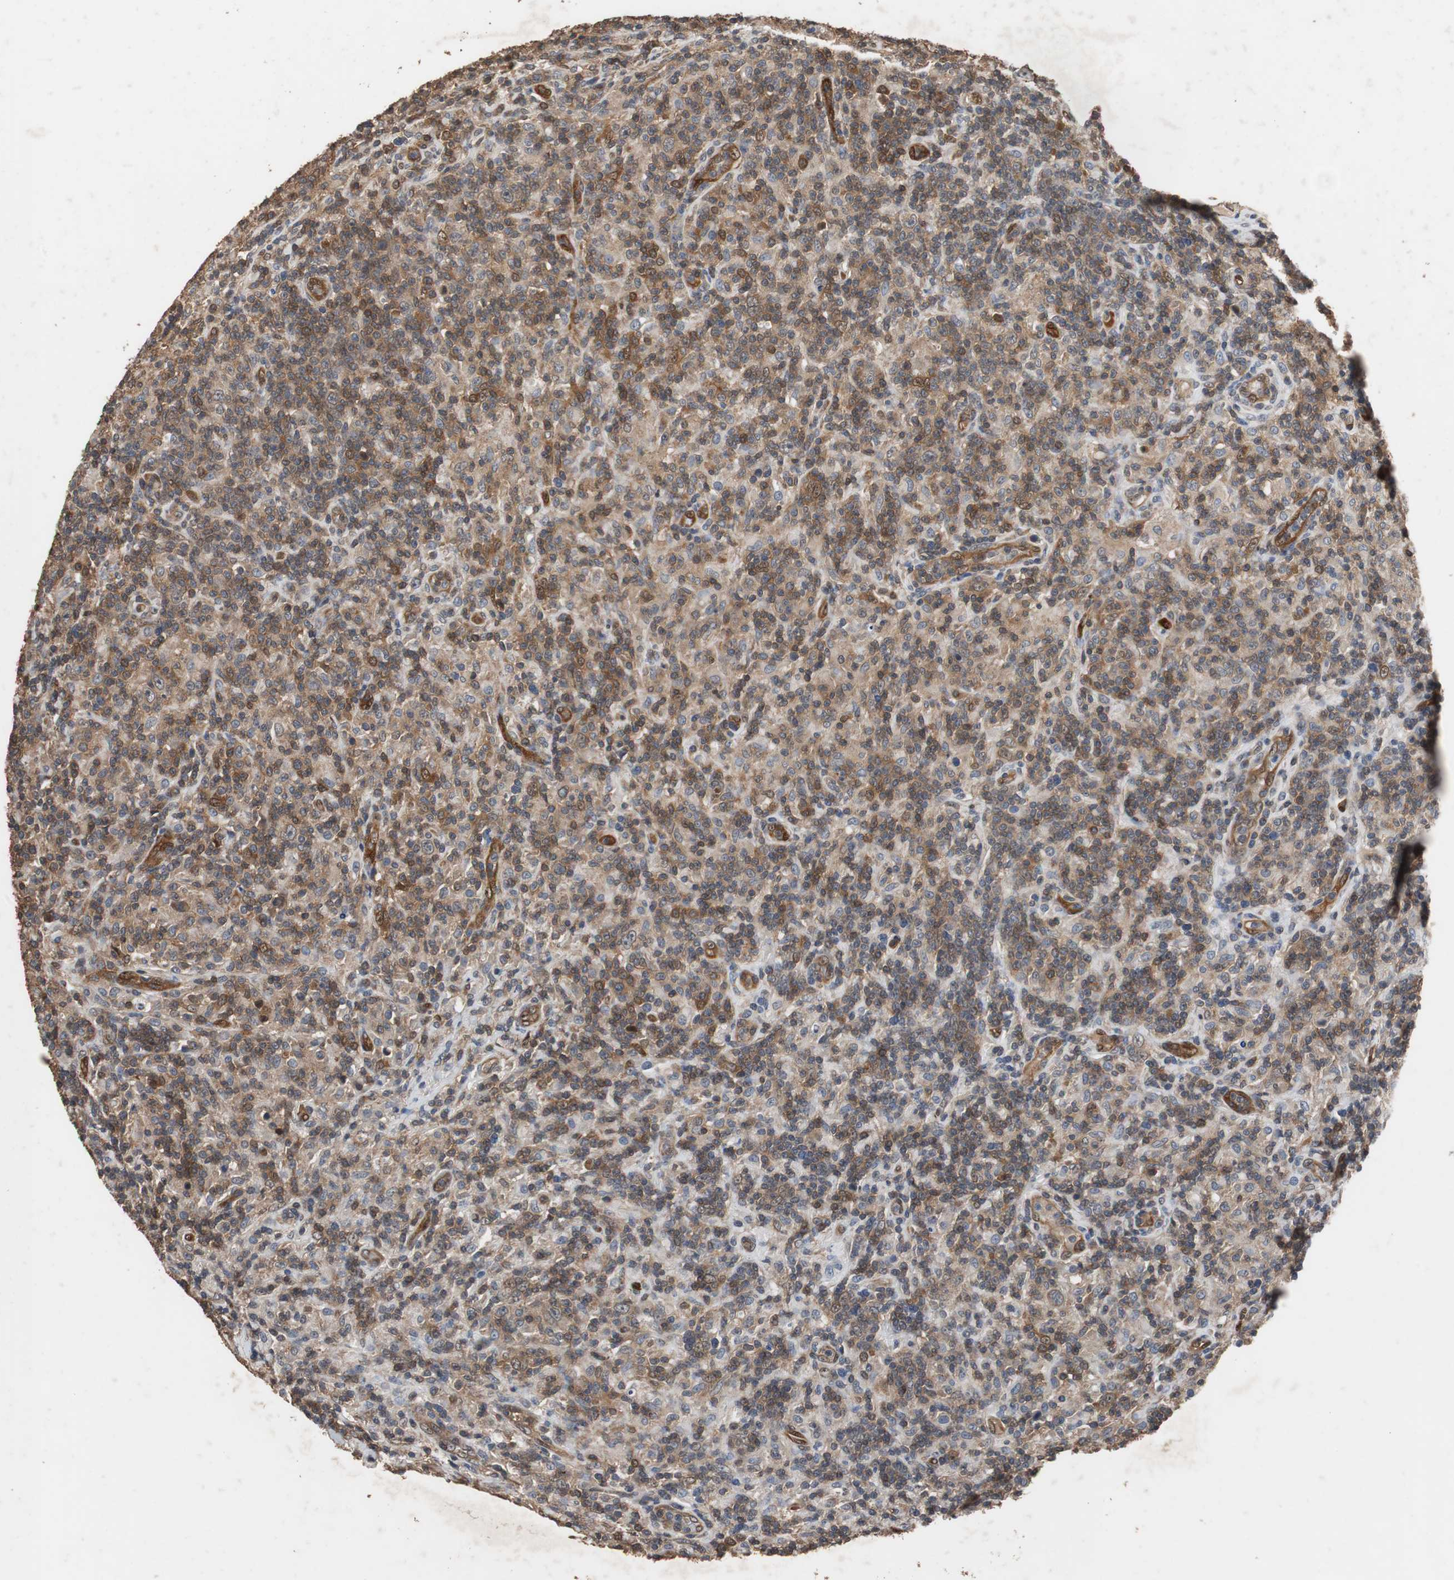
{"staining": {"intensity": "moderate", "quantity": ">75%", "location": "cytoplasmic/membranous,nuclear"}, "tissue": "lymphoma", "cell_type": "Tumor cells", "image_type": "cancer", "snomed": [{"axis": "morphology", "description": "Hodgkin's disease, NOS"}, {"axis": "topography", "description": "Lymph node"}], "caption": "A micrograph of human lymphoma stained for a protein reveals moderate cytoplasmic/membranous and nuclear brown staining in tumor cells.", "gene": "NDRG1", "patient": {"sex": "male", "age": 70}}